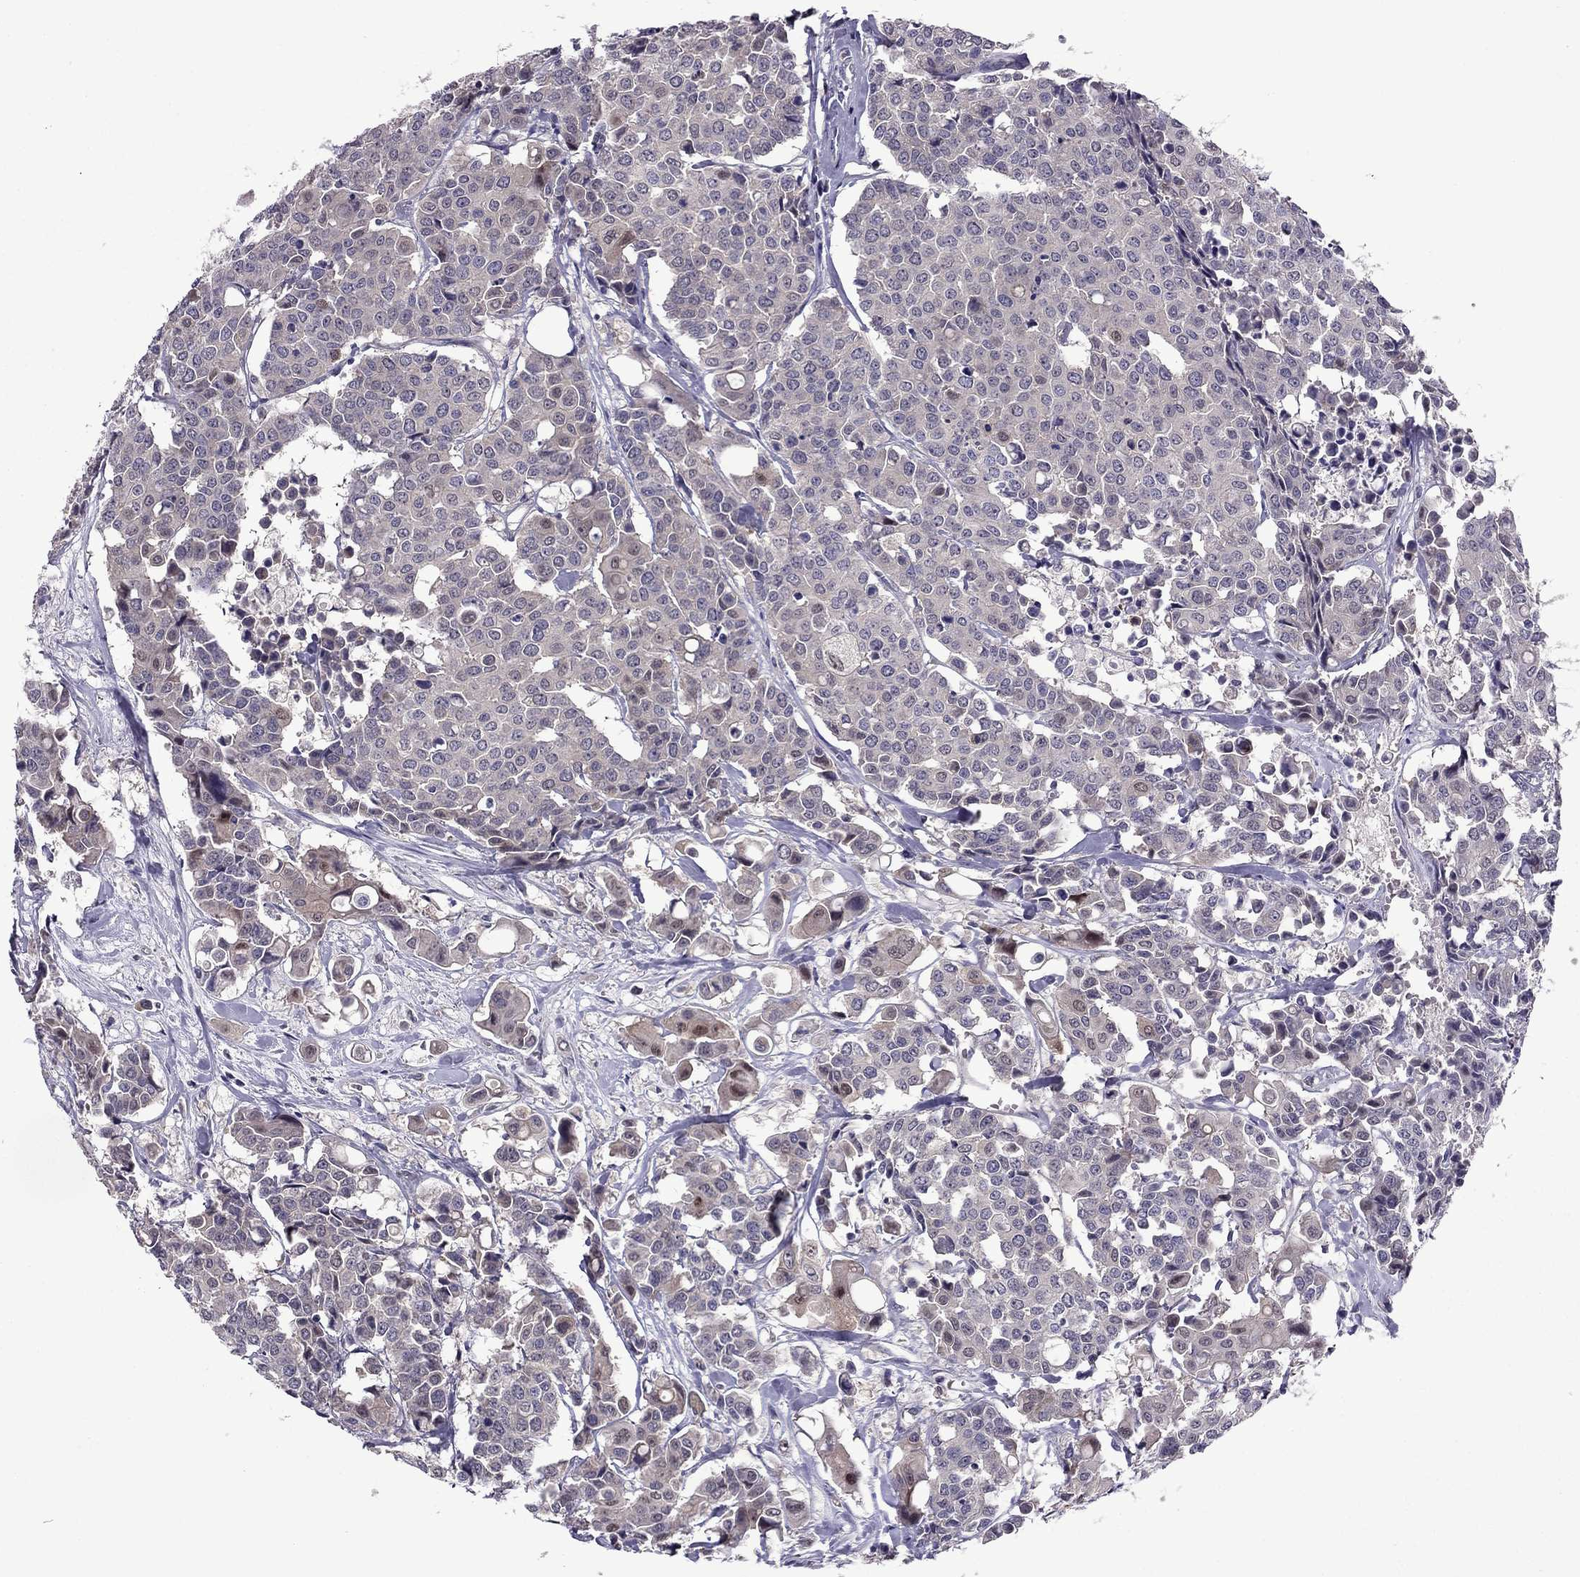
{"staining": {"intensity": "negative", "quantity": "none", "location": "none"}, "tissue": "carcinoid", "cell_type": "Tumor cells", "image_type": "cancer", "snomed": [{"axis": "morphology", "description": "Carcinoid, malignant, NOS"}, {"axis": "topography", "description": "Colon"}], "caption": "A high-resolution histopathology image shows immunohistochemistry (IHC) staining of carcinoid (malignant), which reveals no significant staining in tumor cells.", "gene": "CDK5", "patient": {"sex": "male", "age": 81}}